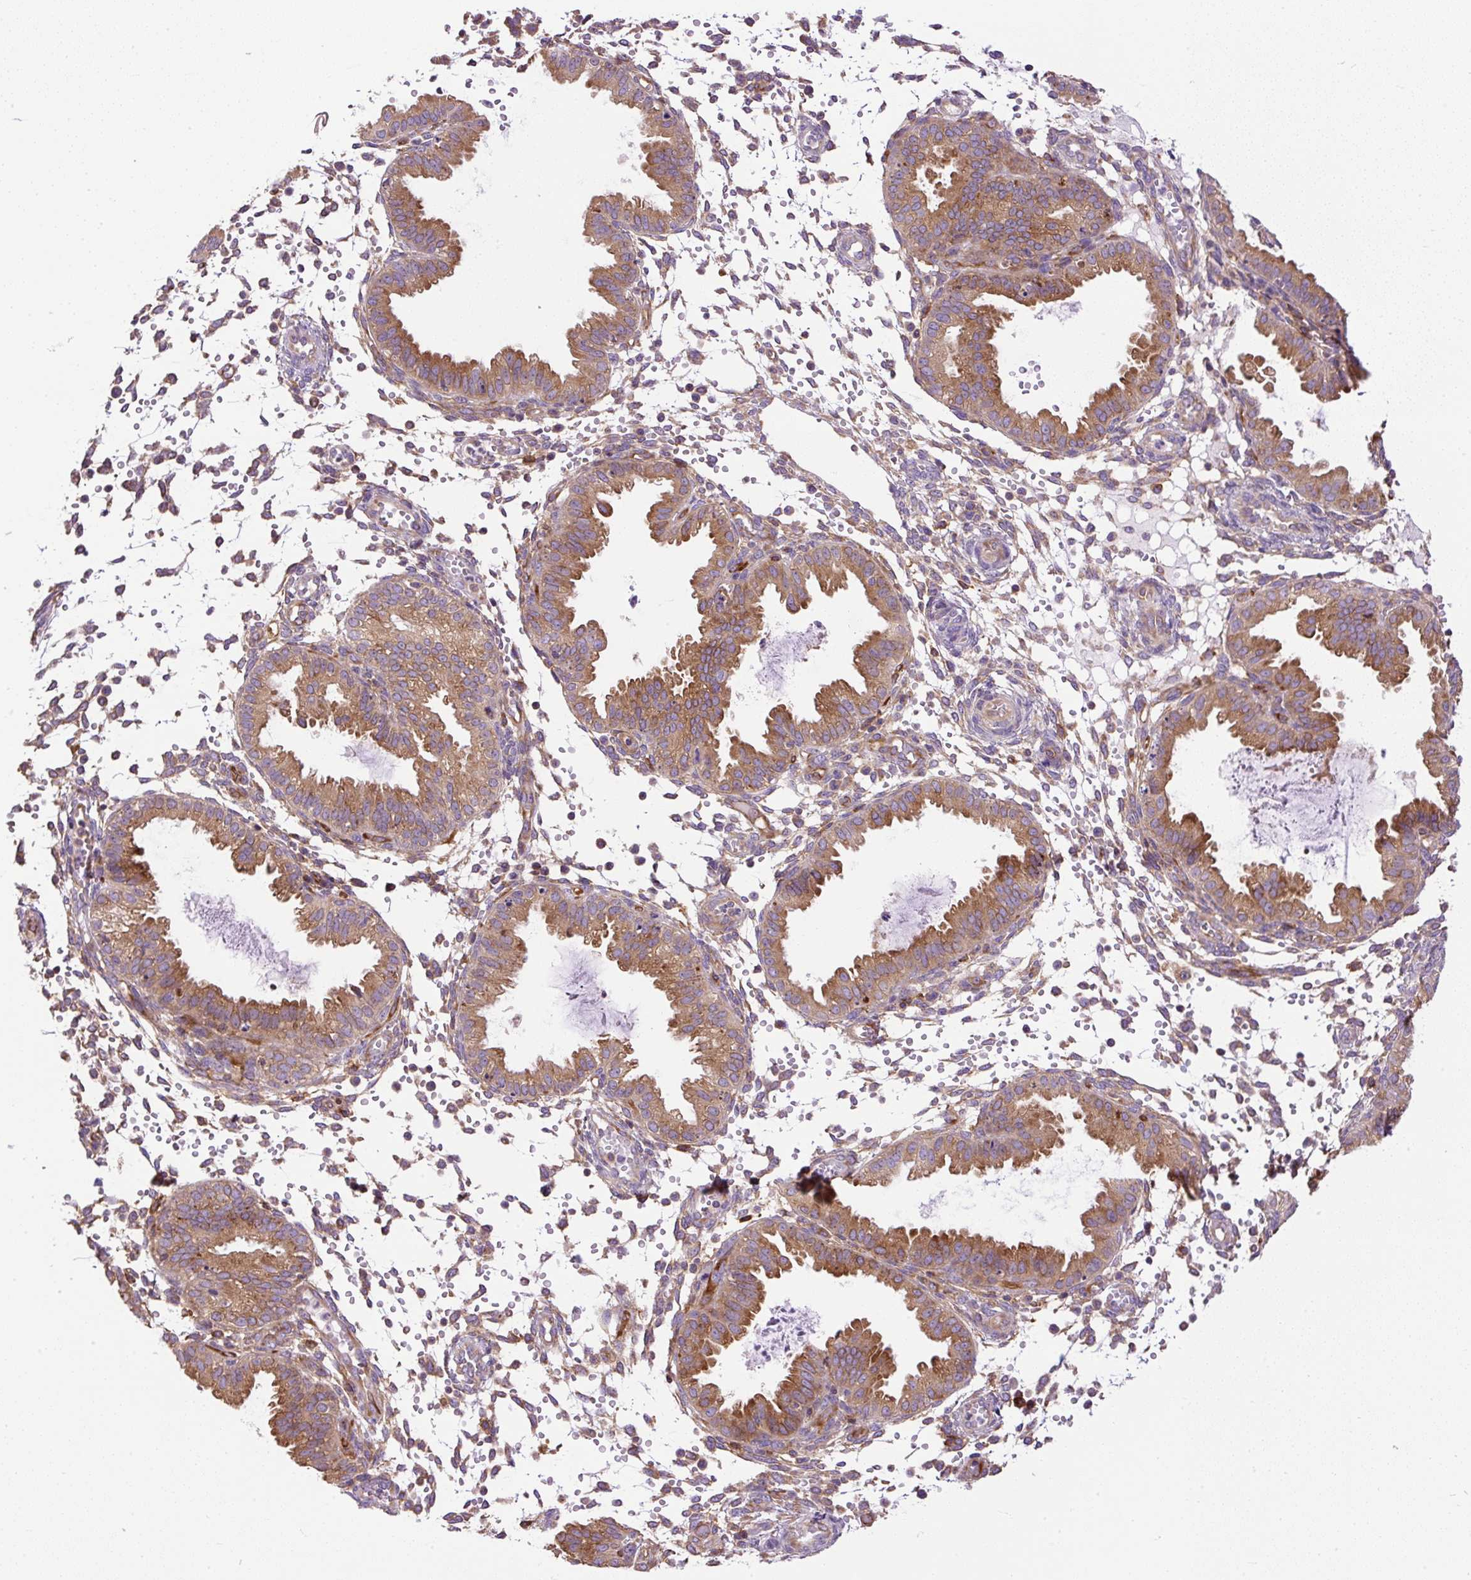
{"staining": {"intensity": "moderate", "quantity": "<25%", "location": "cytoplasmic/membranous"}, "tissue": "endometrium", "cell_type": "Cells in endometrial stroma", "image_type": "normal", "snomed": [{"axis": "morphology", "description": "Normal tissue, NOS"}, {"axis": "topography", "description": "Endometrium"}], "caption": "A micrograph showing moderate cytoplasmic/membranous expression in approximately <25% of cells in endometrial stroma in unremarkable endometrium, as visualized by brown immunohistochemical staining.", "gene": "MAP1S", "patient": {"sex": "female", "age": 33}}